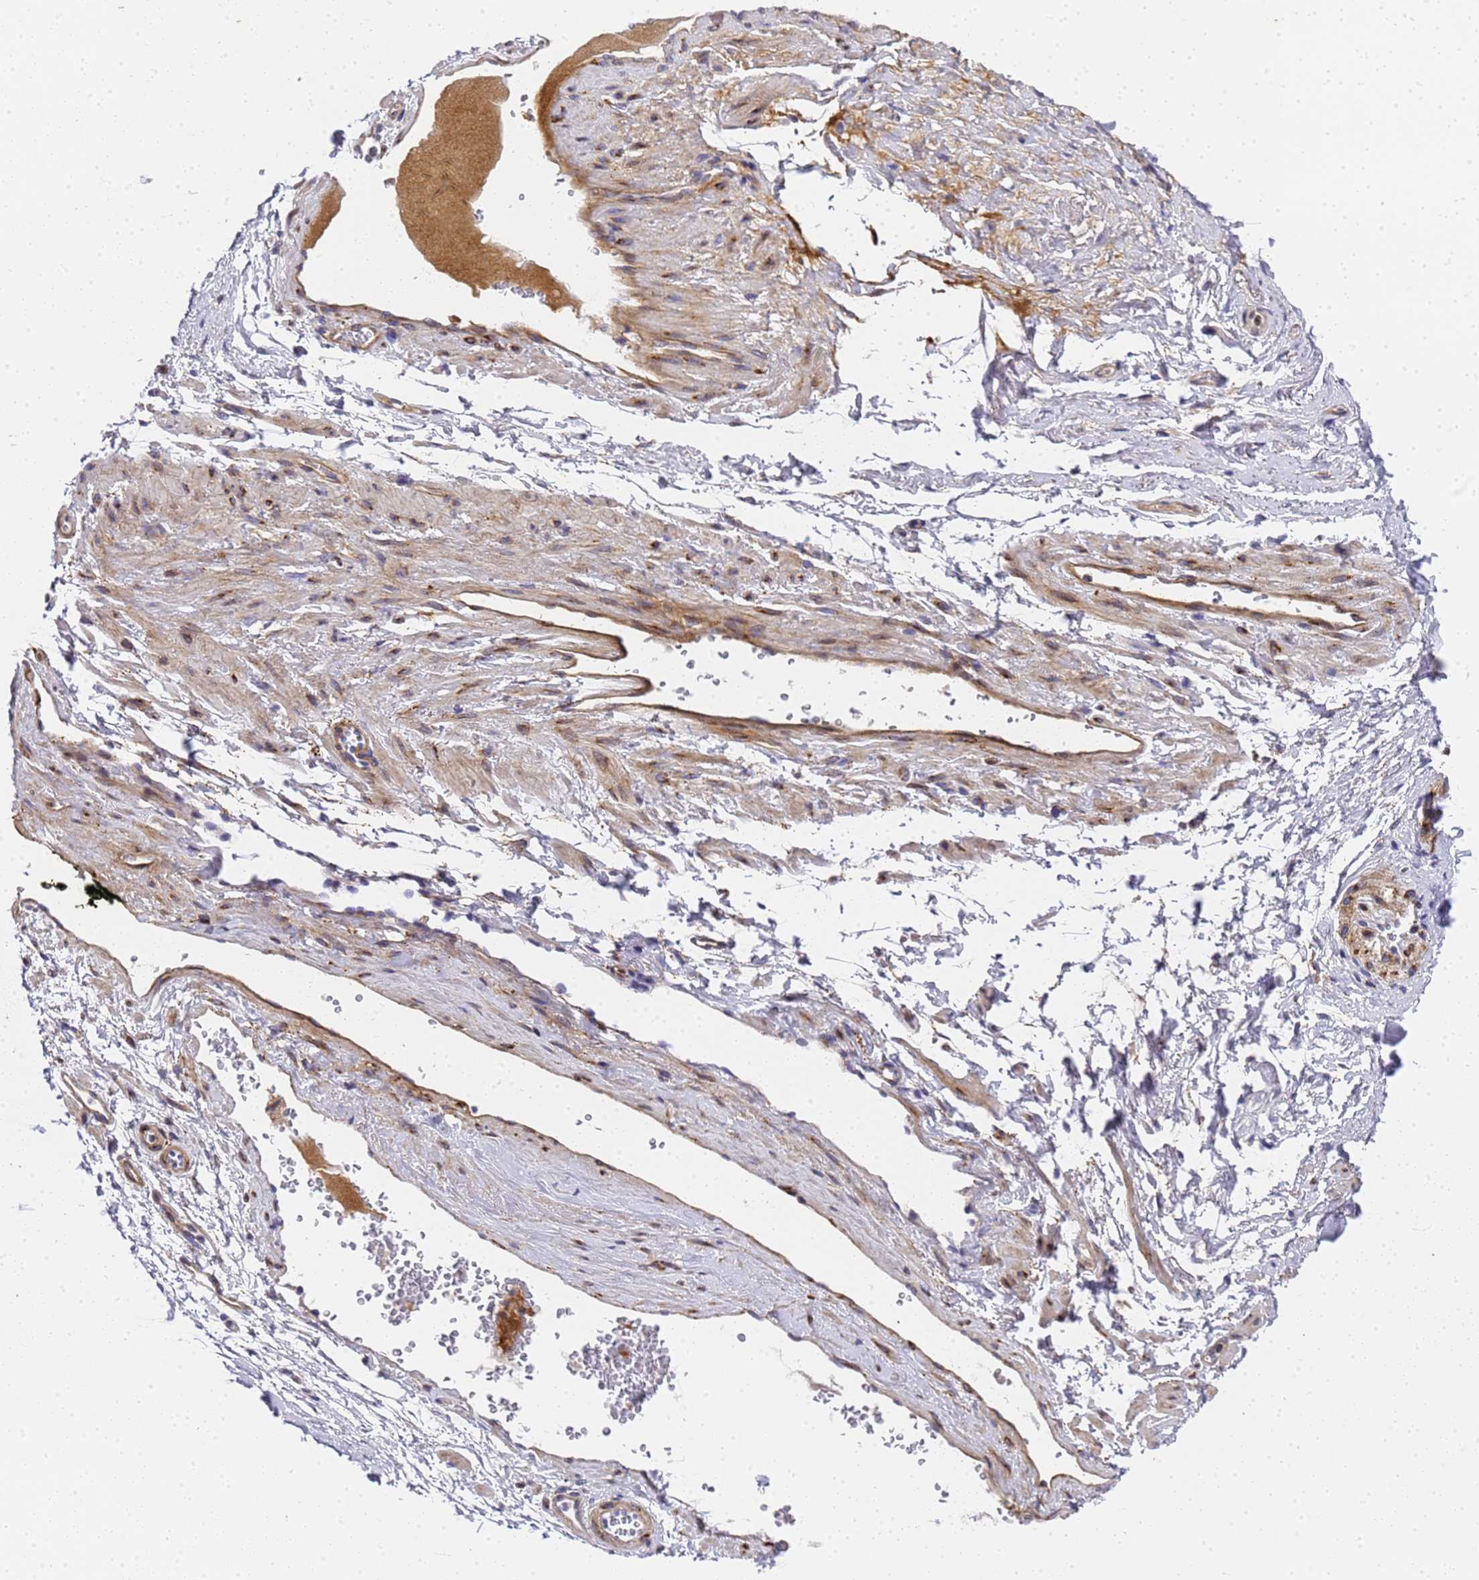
{"staining": {"intensity": "negative", "quantity": "none", "location": "none"}, "tissue": "soft tissue", "cell_type": "Fibroblasts", "image_type": "normal", "snomed": [{"axis": "morphology", "description": "Normal tissue, NOS"}, {"axis": "morphology", "description": "Adenocarcinoma, Low grade"}, {"axis": "topography", "description": "Prostate"}, {"axis": "topography", "description": "Peripheral nerve tissue"}], "caption": "Immunohistochemistry photomicrograph of normal soft tissue: soft tissue stained with DAB (3,3'-diaminobenzidine) displays no significant protein expression in fibroblasts.", "gene": "IGFBP7", "patient": {"sex": "male", "age": 63}}